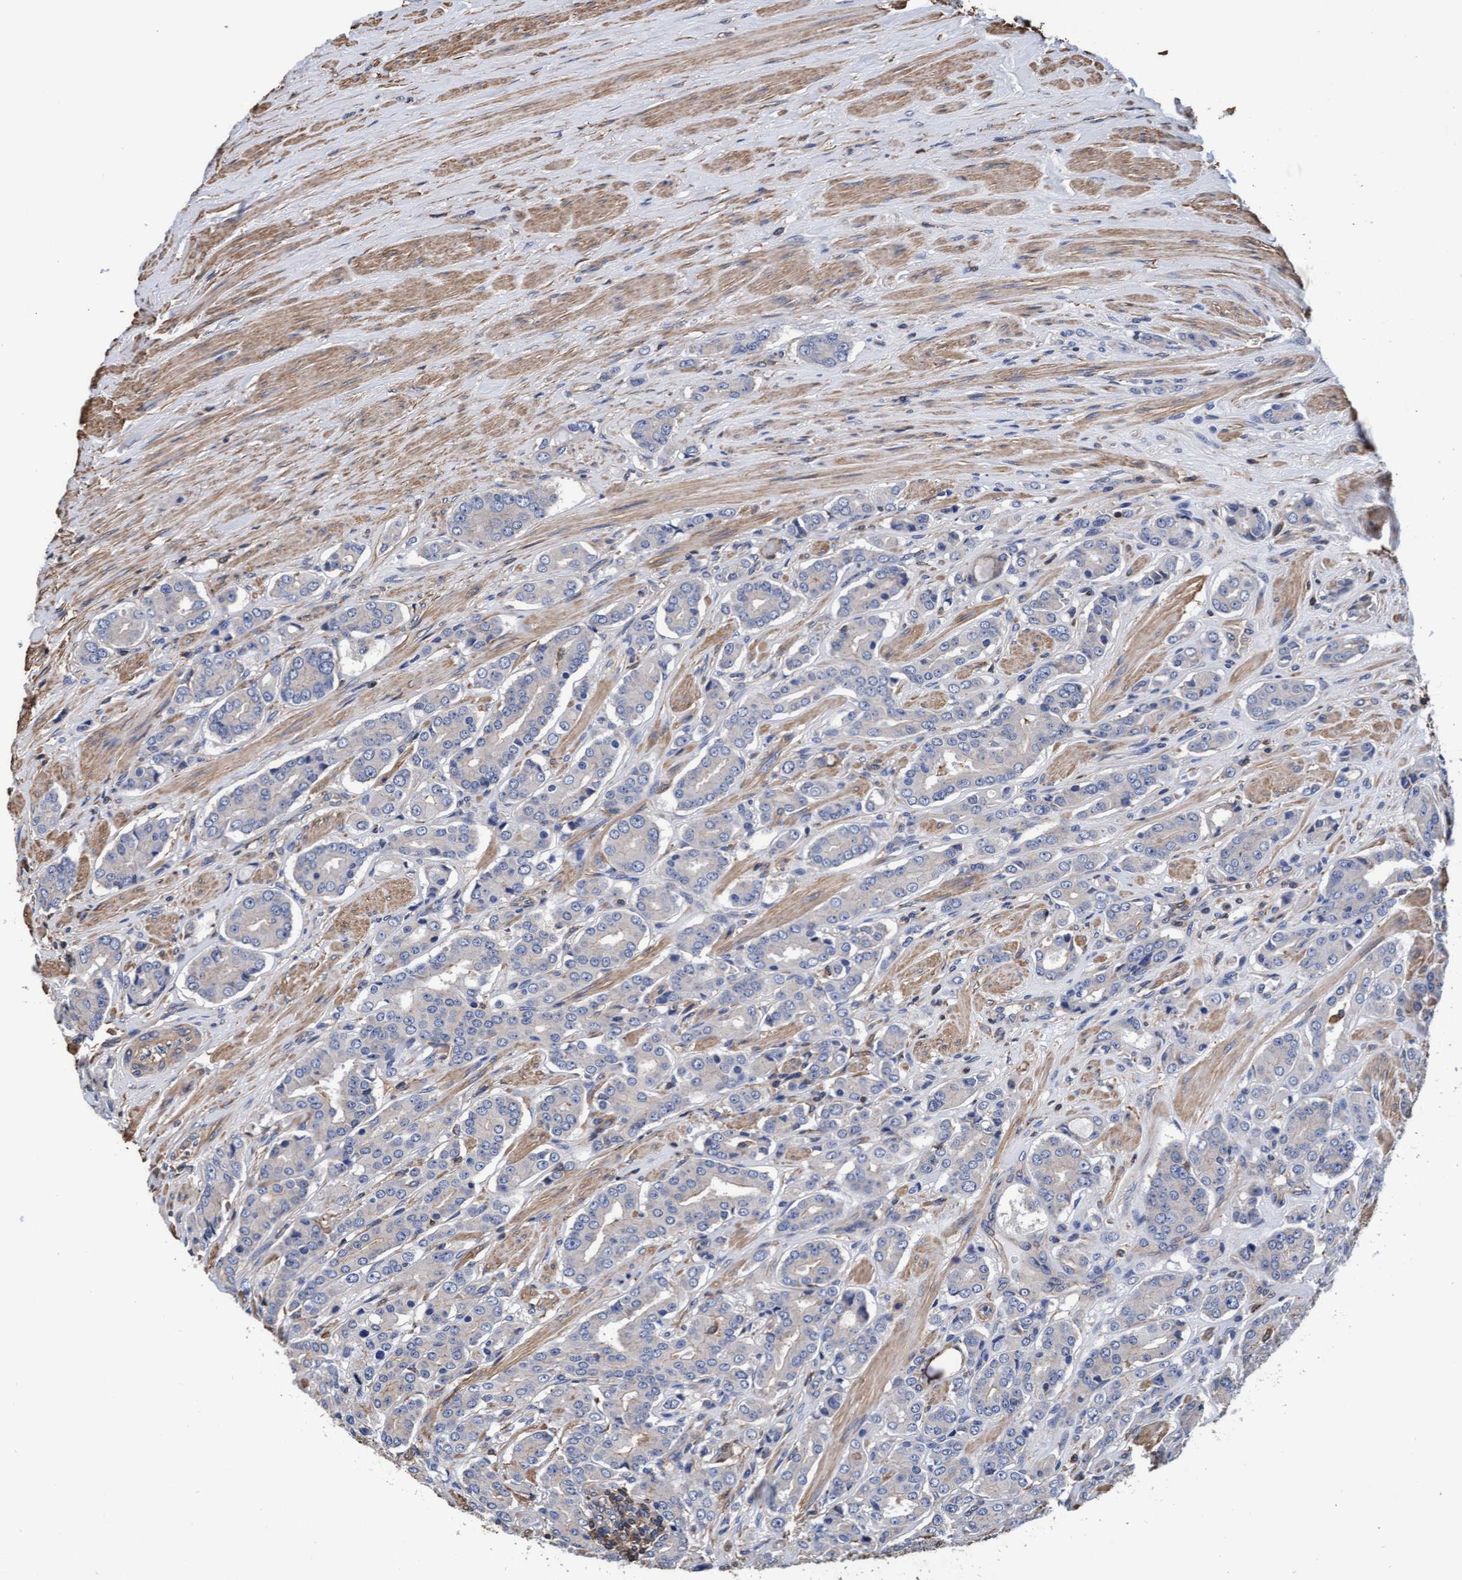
{"staining": {"intensity": "negative", "quantity": "none", "location": "none"}, "tissue": "prostate cancer", "cell_type": "Tumor cells", "image_type": "cancer", "snomed": [{"axis": "morphology", "description": "Adenocarcinoma, High grade"}, {"axis": "topography", "description": "Prostate"}], "caption": "This is a image of immunohistochemistry staining of prostate cancer, which shows no positivity in tumor cells. (DAB (3,3'-diaminobenzidine) IHC, high magnification).", "gene": "GRHPR", "patient": {"sex": "male", "age": 71}}